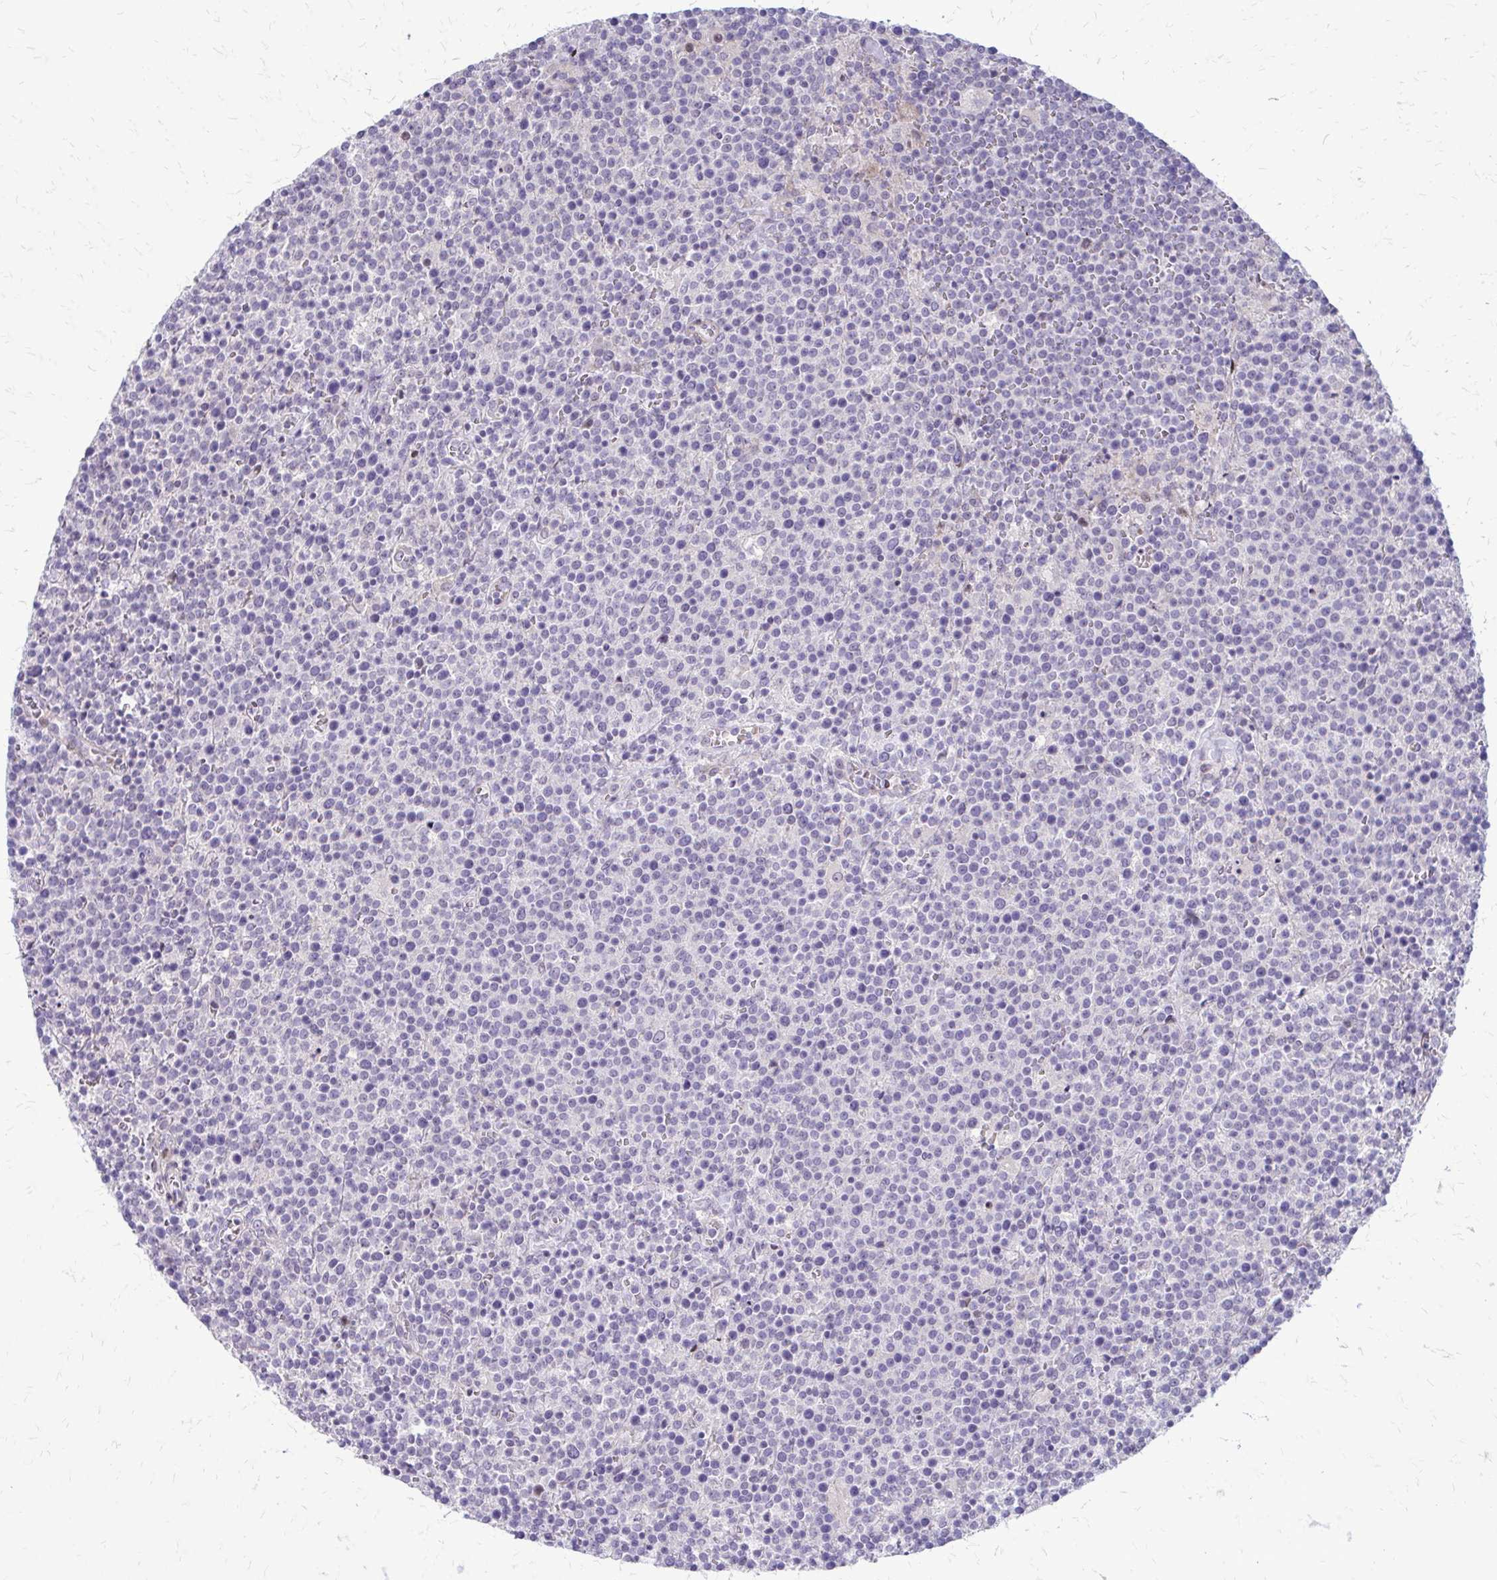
{"staining": {"intensity": "negative", "quantity": "none", "location": "none"}, "tissue": "lymphoma", "cell_type": "Tumor cells", "image_type": "cancer", "snomed": [{"axis": "morphology", "description": "Malignant lymphoma, non-Hodgkin's type, High grade"}, {"axis": "topography", "description": "Lymph node"}], "caption": "High power microscopy micrograph of an IHC histopathology image of lymphoma, revealing no significant positivity in tumor cells. (DAB (3,3'-diaminobenzidine) IHC visualized using brightfield microscopy, high magnification).", "gene": "PPDPFL", "patient": {"sex": "male", "age": 61}}